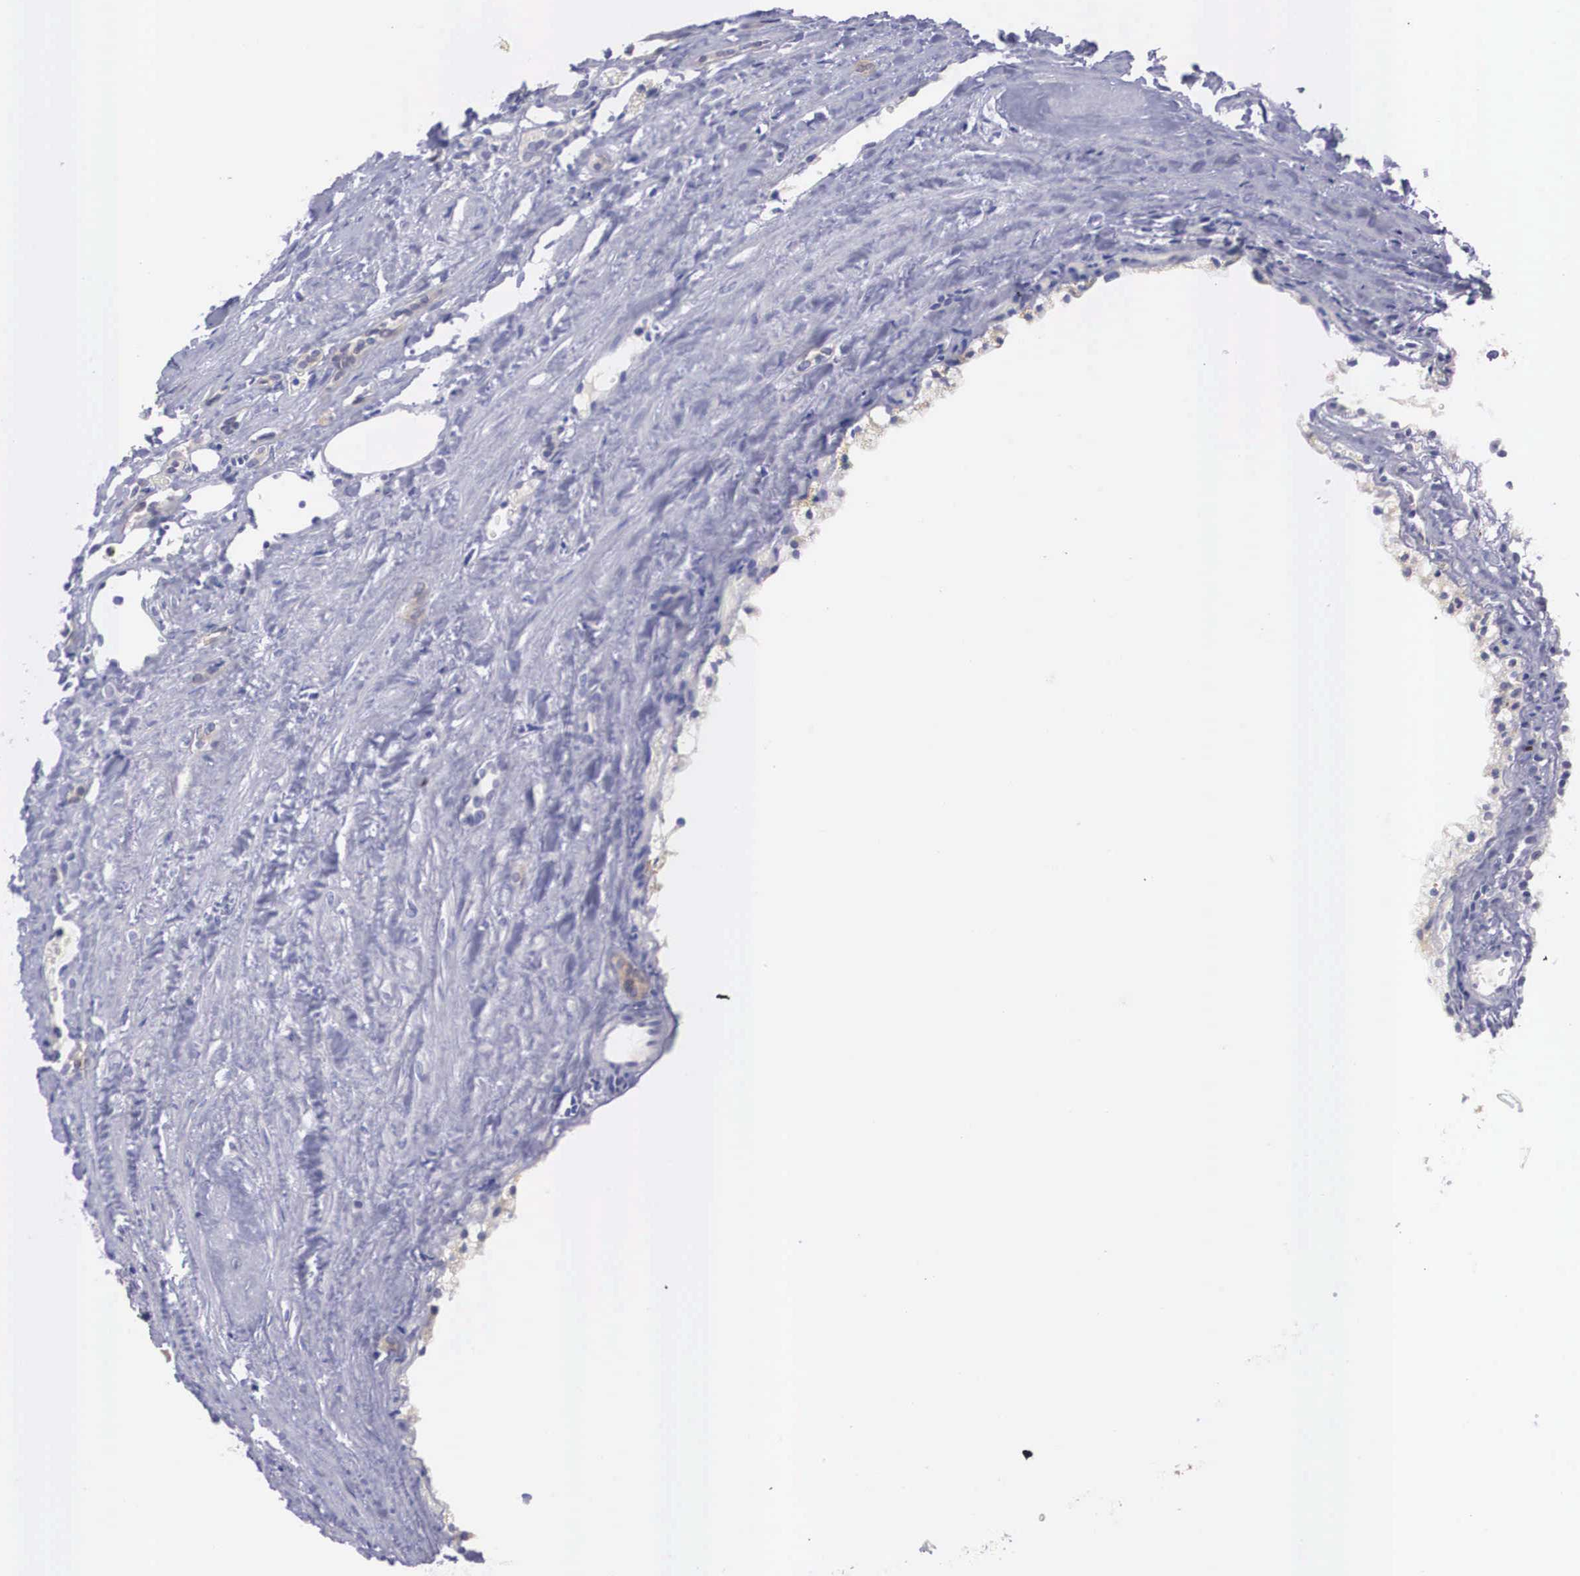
{"staining": {"intensity": "negative", "quantity": "none", "location": "none"}, "tissue": "kidney", "cell_type": "Cells in glomeruli", "image_type": "normal", "snomed": [{"axis": "morphology", "description": "Normal tissue, NOS"}, {"axis": "topography", "description": "Kidney"}], "caption": "The micrograph demonstrates no significant expression in cells in glomeruli of kidney. (DAB immunohistochemistry (IHC) with hematoxylin counter stain).", "gene": "REPS2", "patient": {"sex": "male", "age": 36}}